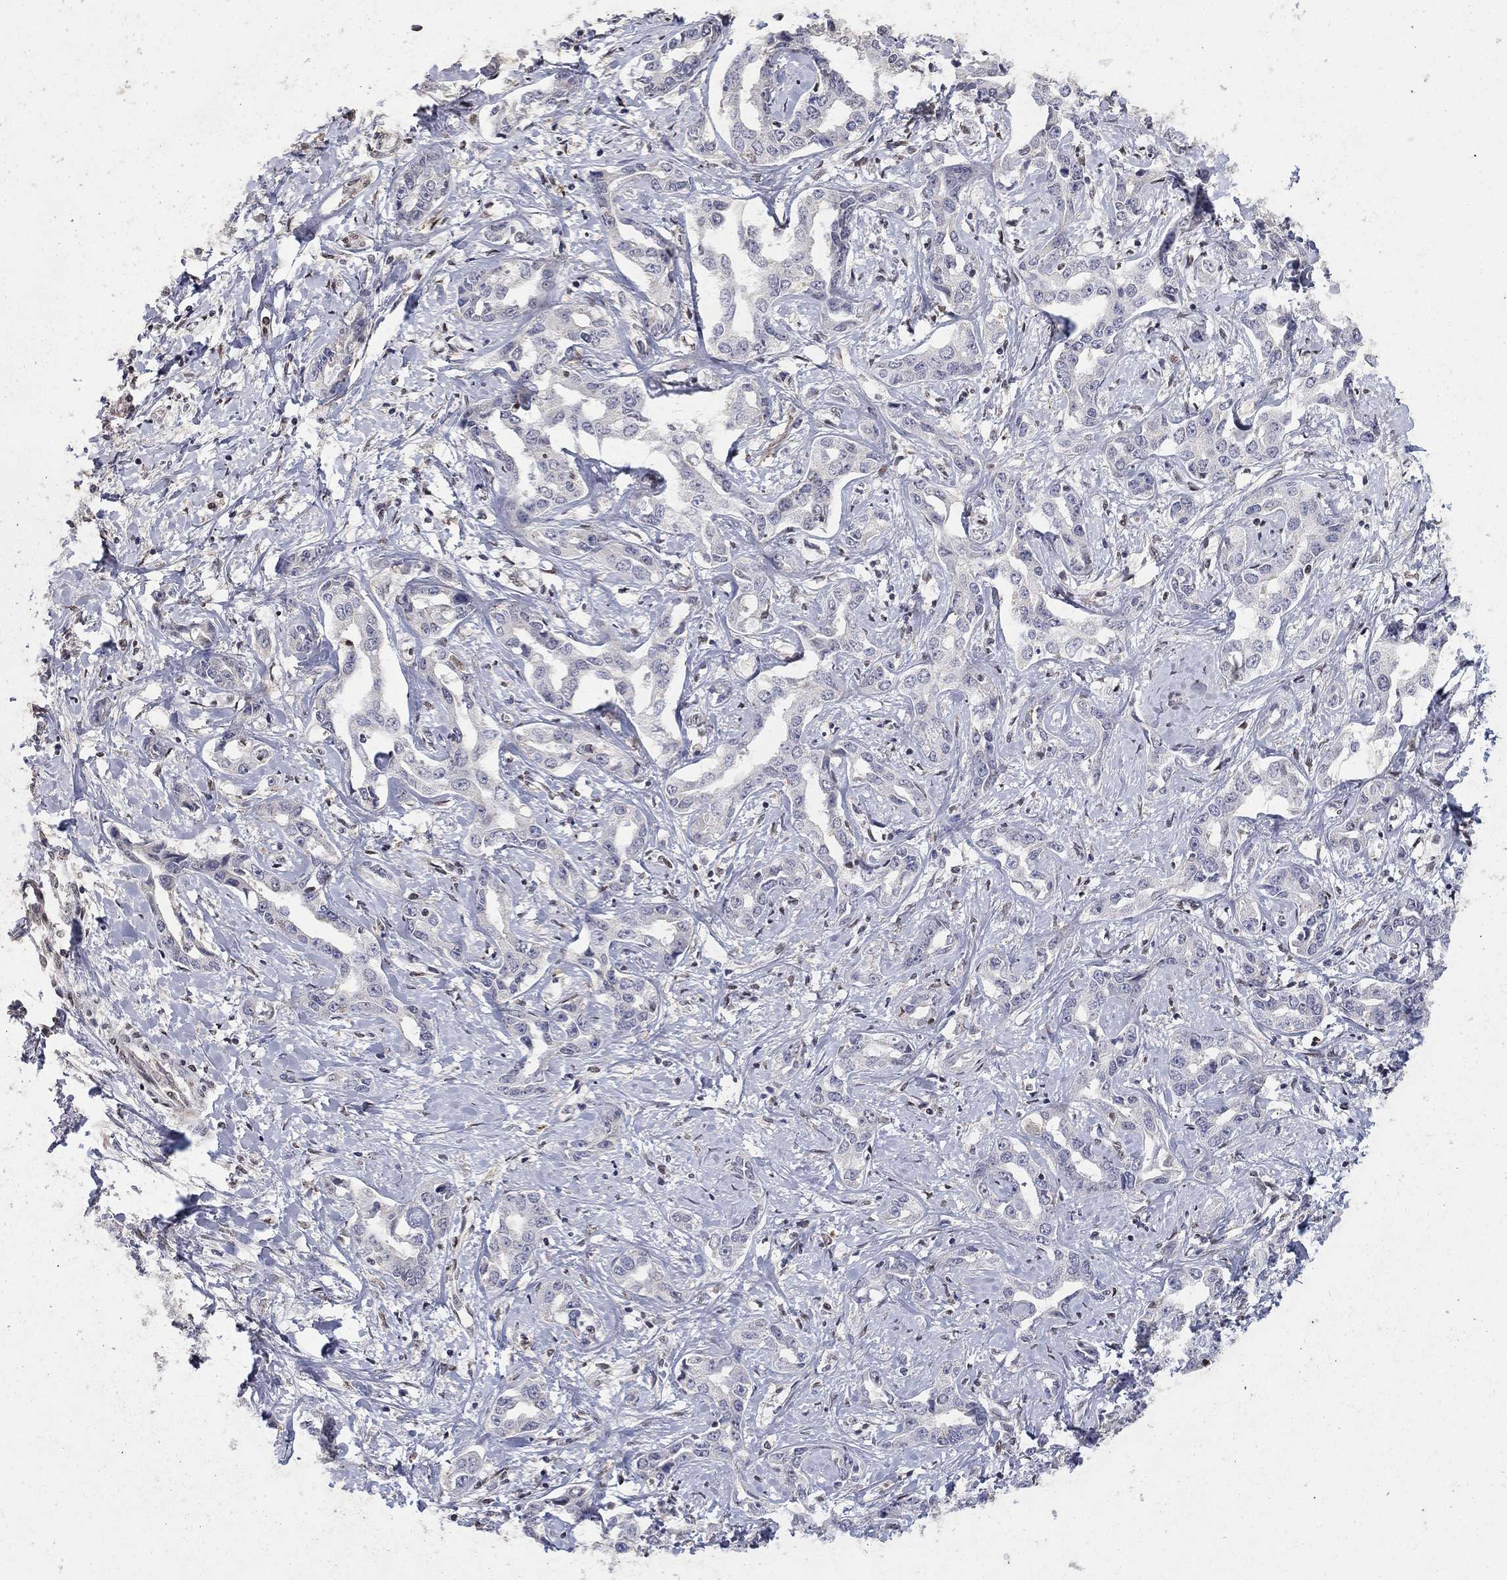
{"staining": {"intensity": "negative", "quantity": "none", "location": "none"}, "tissue": "liver cancer", "cell_type": "Tumor cells", "image_type": "cancer", "snomed": [{"axis": "morphology", "description": "Cholangiocarcinoma"}, {"axis": "topography", "description": "Liver"}], "caption": "The micrograph exhibits no significant positivity in tumor cells of liver cholangiocarcinoma.", "gene": "GRIA3", "patient": {"sex": "male", "age": 59}}